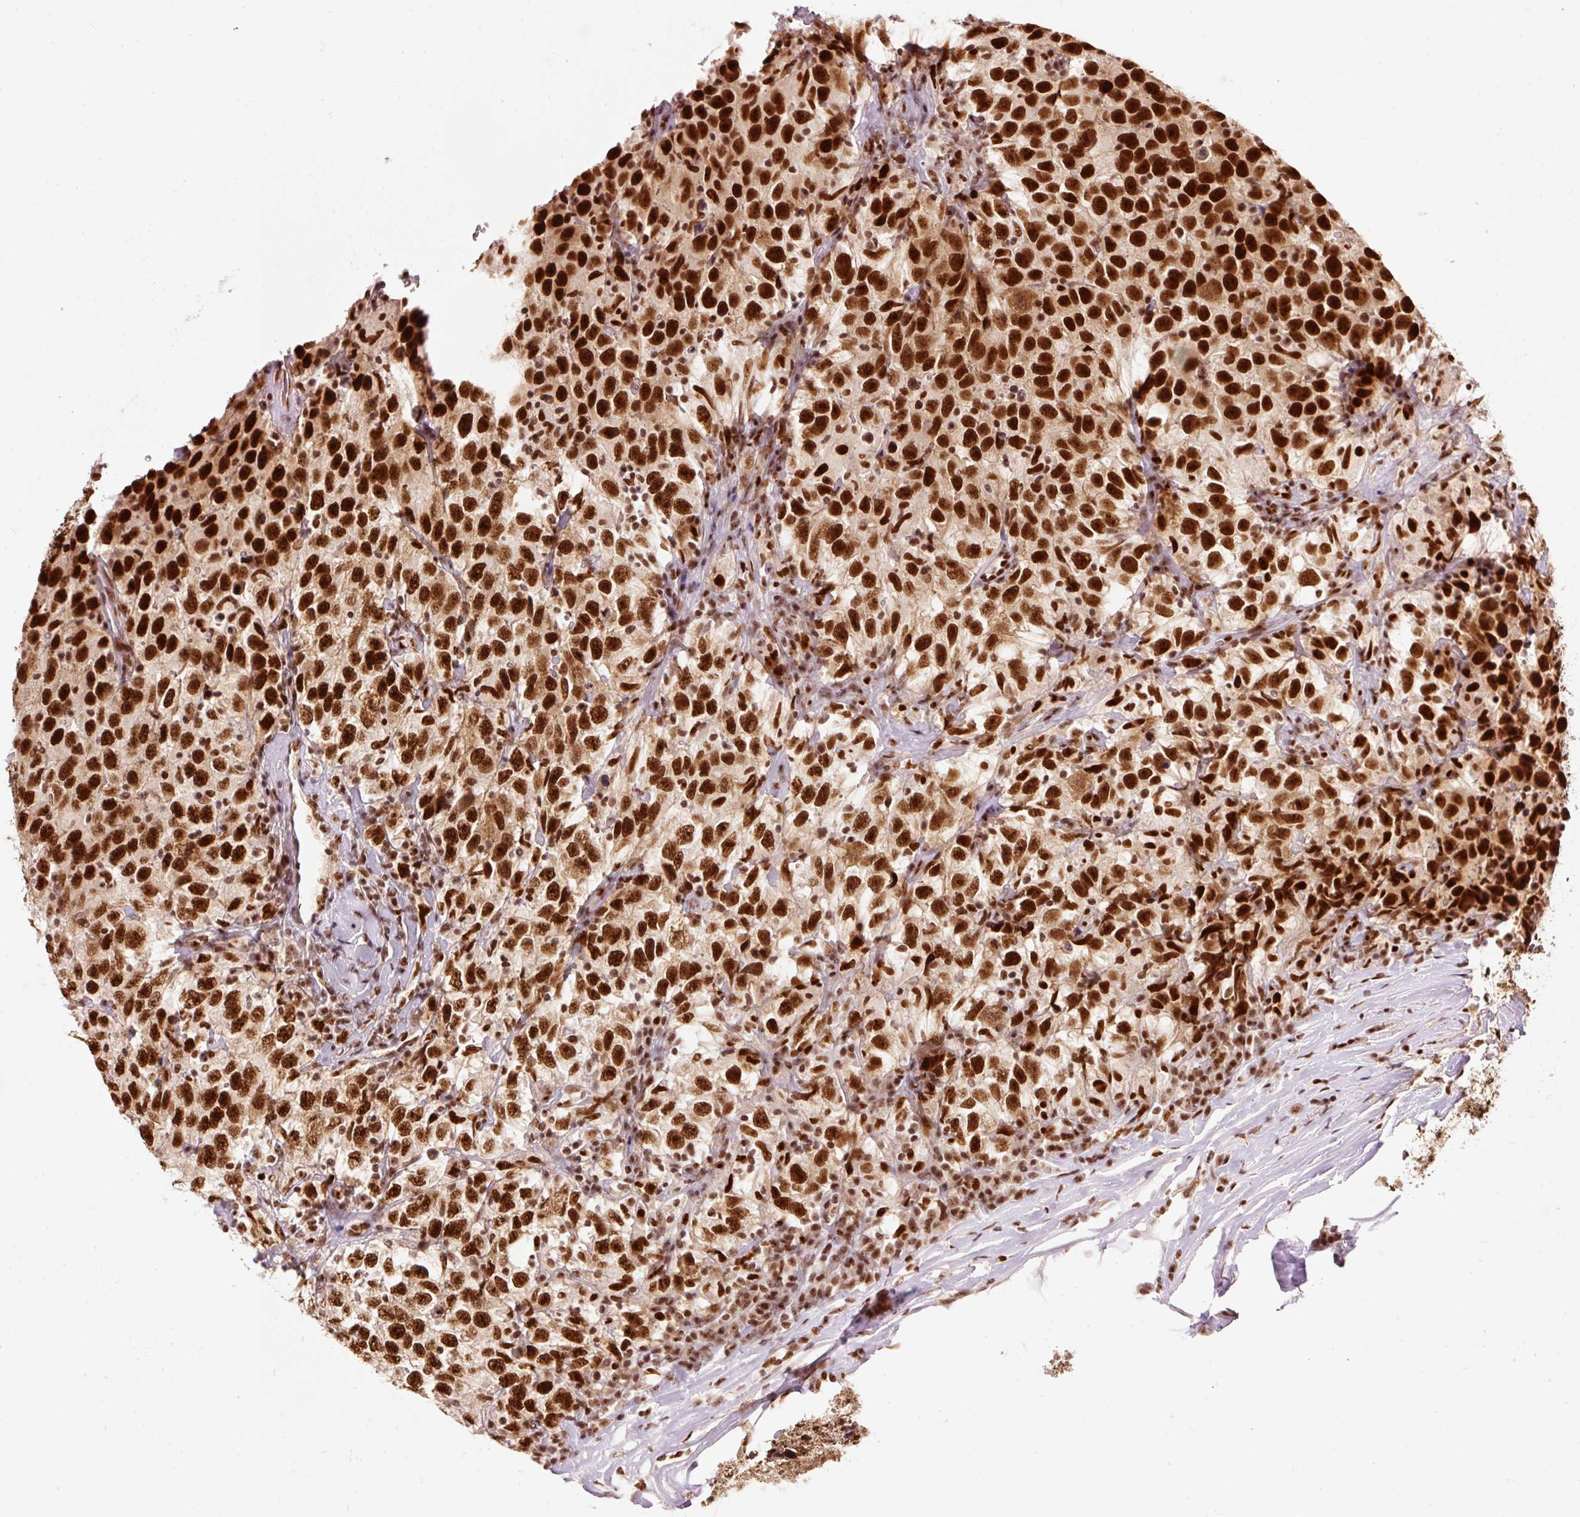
{"staining": {"intensity": "strong", "quantity": ">75%", "location": "nuclear"}, "tissue": "testis cancer", "cell_type": "Tumor cells", "image_type": "cancer", "snomed": [{"axis": "morphology", "description": "Seminoma, NOS"}, {"axis": "topography", "description": "Testis"}], "caption": "Testis seminoma stained with immunohistochemistry (IHC) demonstrates strong nuclear staining in approximately >75% of tumor cells.", "gene": "ZBTB44", "patient": {"sex": "male", "age": 41}}